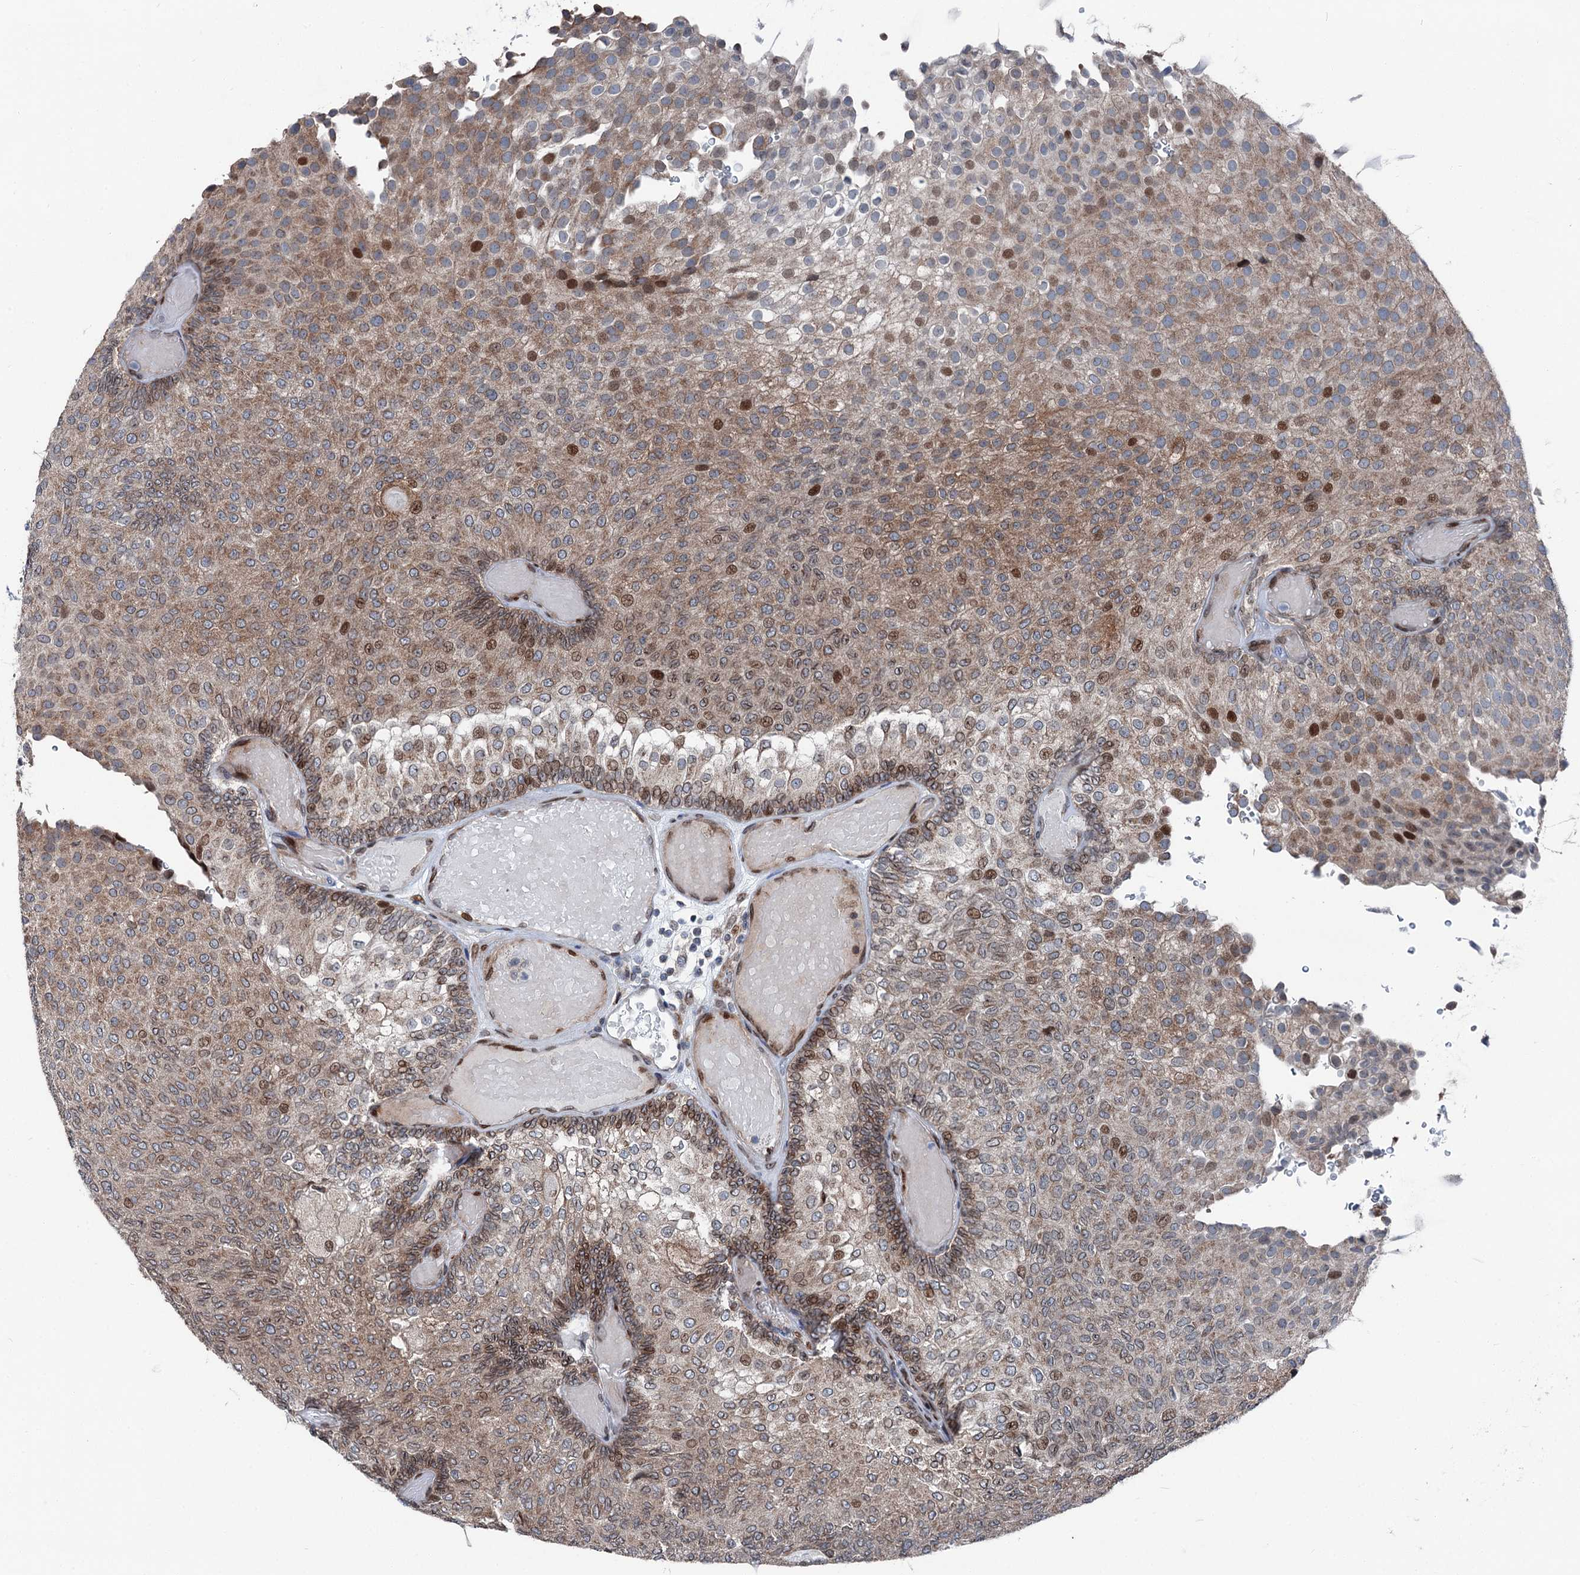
{"staining": {"intensity": "moderate", "quantity": "25%-75%", "location": "cytoplasmic/membranous,nuclear"}, "tissue": "urothelial cancer", "cell_type": "Tumor cells", "image_type": "cancer", "snomed": [{"axis": "morphology", "description": "Urothelial carcinoma, Low grade"}, {"axis": "topography", "description": "Urinary bladder"}], "caption": "IHC image of human low-grade urothelial carcinoma stained for a protein (brown), which reveals medium levels of moderate cytoplasmic/membranous and nuclear staining in about 25%-75% of tumor cells.", "gene": "MRPL14", "patient": {"sex": "male", "age": 78}}